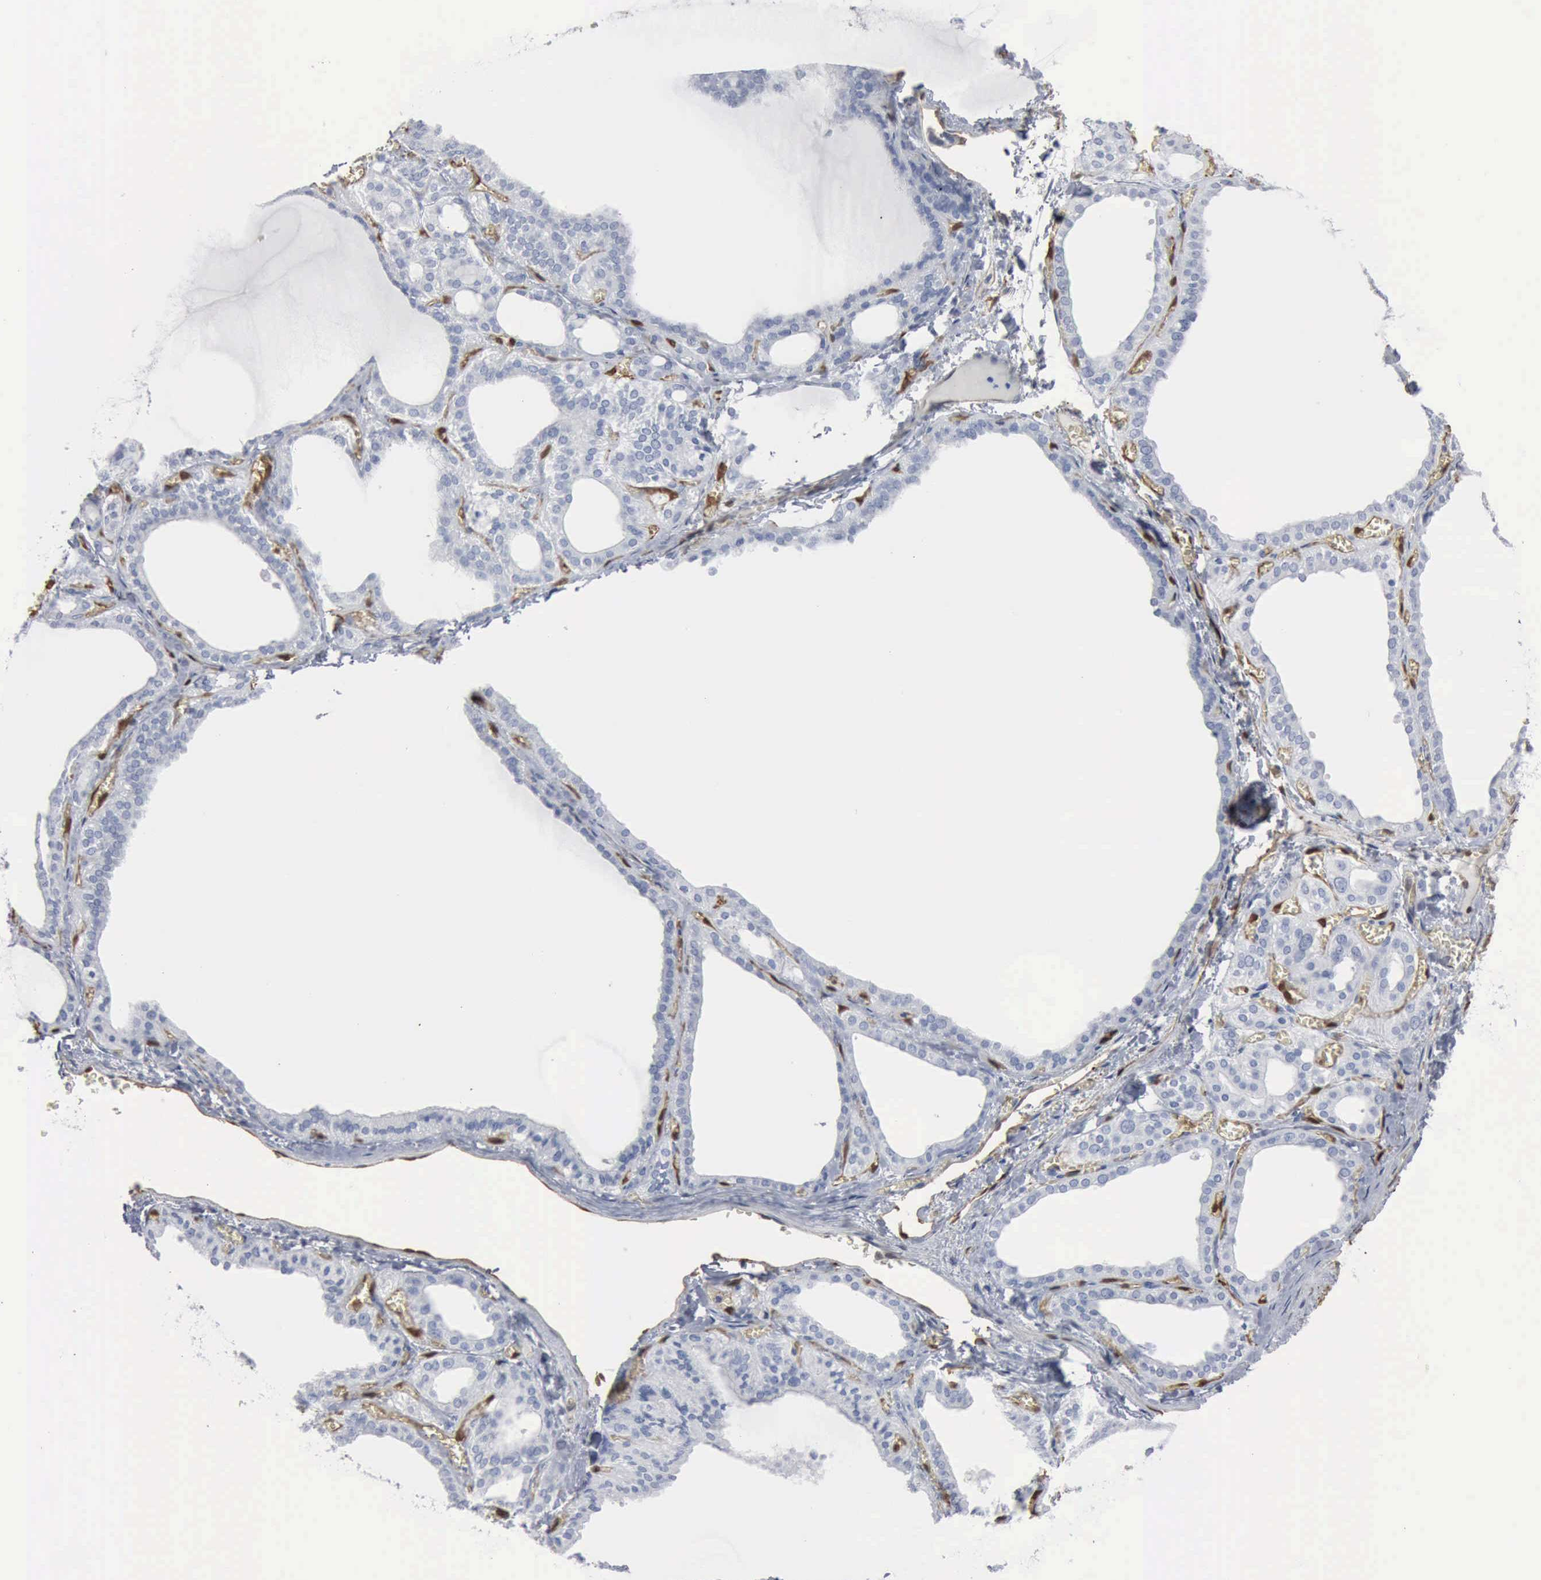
{"staining": {"intensity": "negative", "quantity": "none", "location": "none"}, "tissue": "thyroid gland", "cell_type": "Glandular cells", "image_type": "normal", "snomed": [{"axis": "morphology", "description": "Normal tissue, NOS"}, {"axis": "topography", "description": "Thyroid gland"}], "caption": "The photomicrograph reveals no staining of glandular cells in unremarkable thyroid gland.", "gene": "FSCN1", "patient": {"sex": "female", "age": 55}}